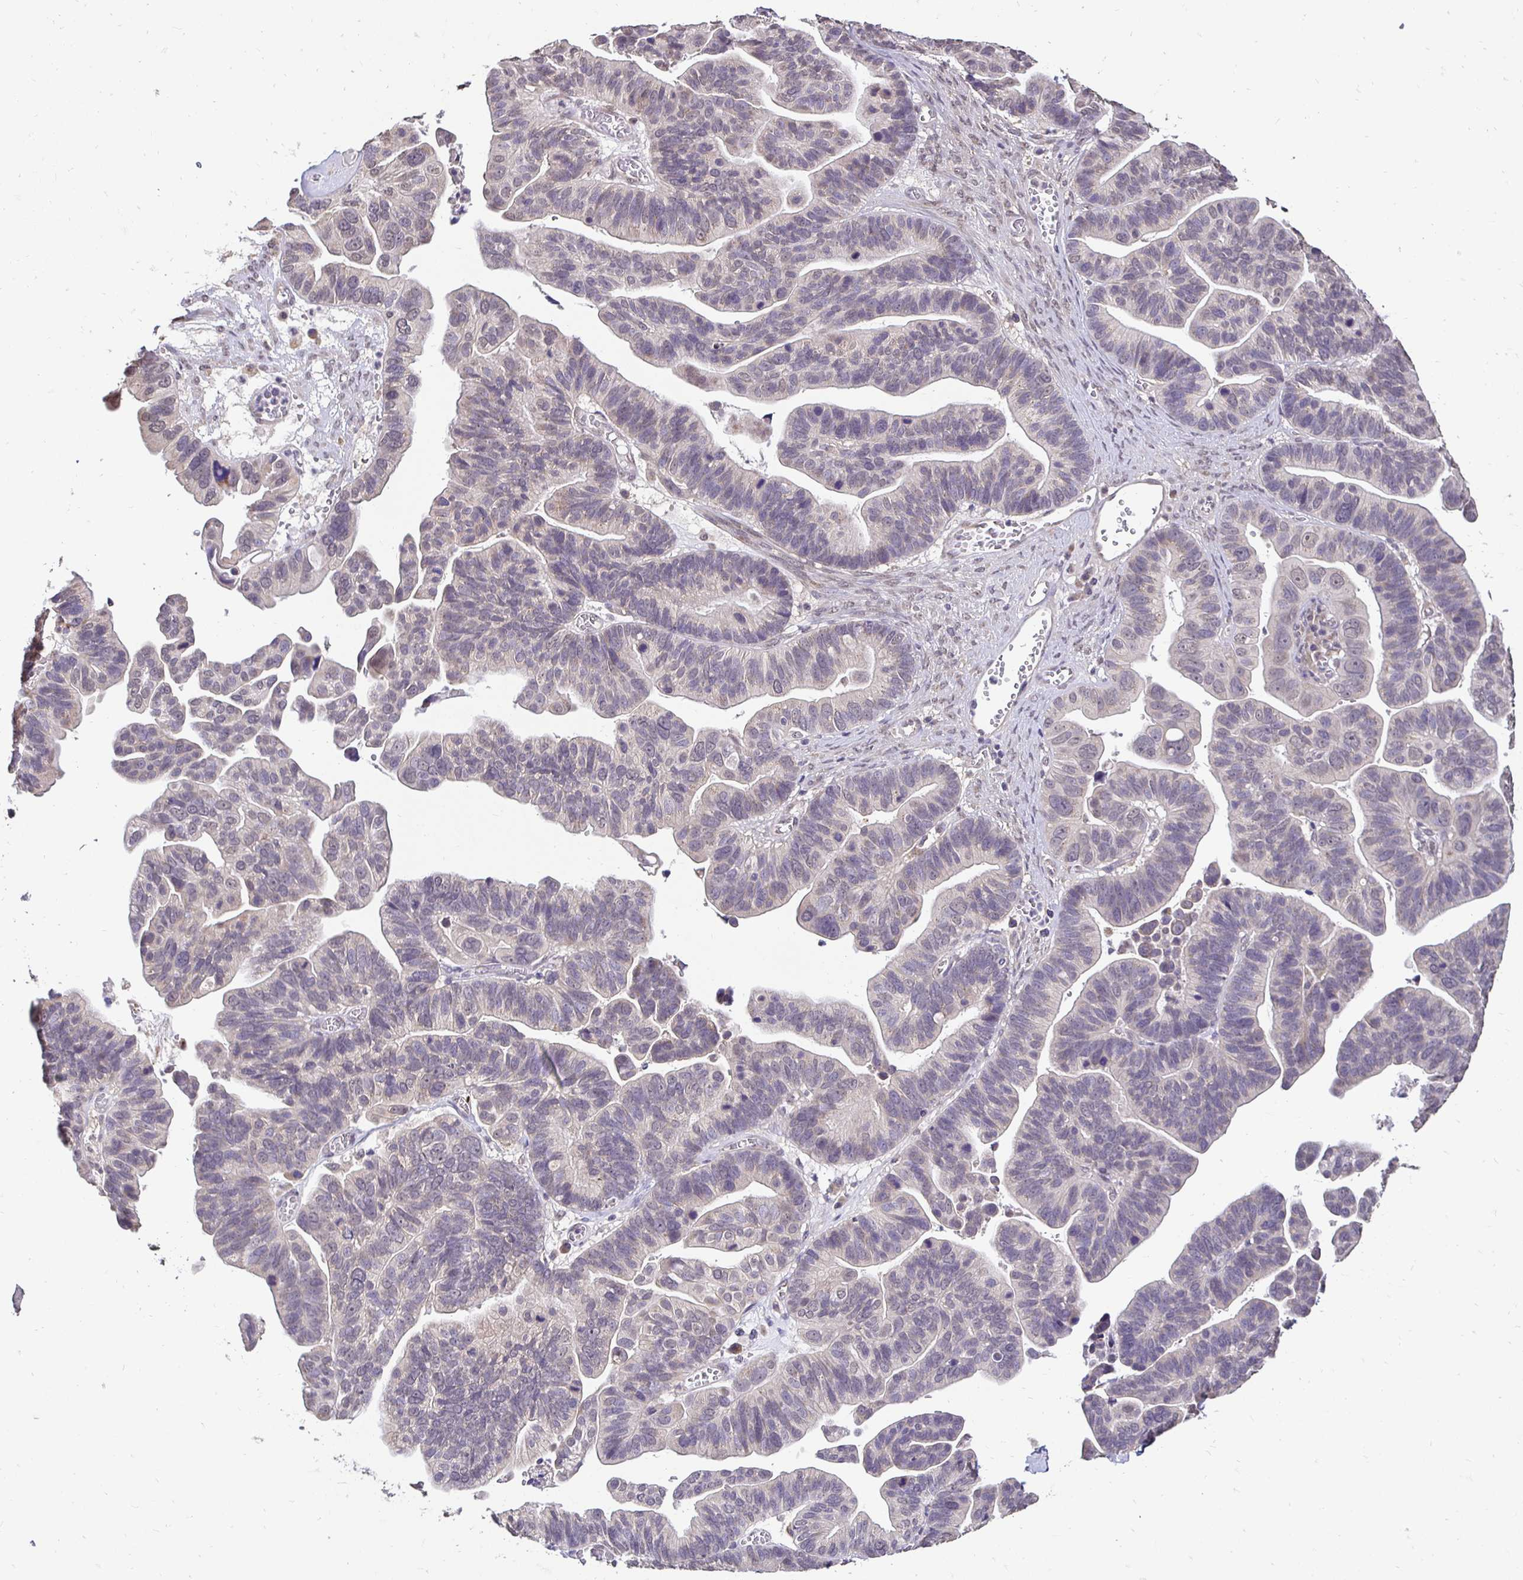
{"staining": {"intensity": "negative", "quantity": "none", "location": "none"}, "tissue": "ovarian cancer", "cell_type": "Tumor cells", "image_type": "cancer", "snomed": [{"axis": "morphology", "description": "Cystadenocarcinoma, serous, NOS"}, {"axis": "topography", "description": "Ovary"}], "caption": "This photomicrograph is of ovarian serous cystadenocarcinoma stained with immunohistochemistry (IHC) to label a protein in brown with the nuclei are counter-stained blue. There is no positivity in tumor cells.", "gene": "RHEBL1", "patient": {"sex": "female", "age": 56}}